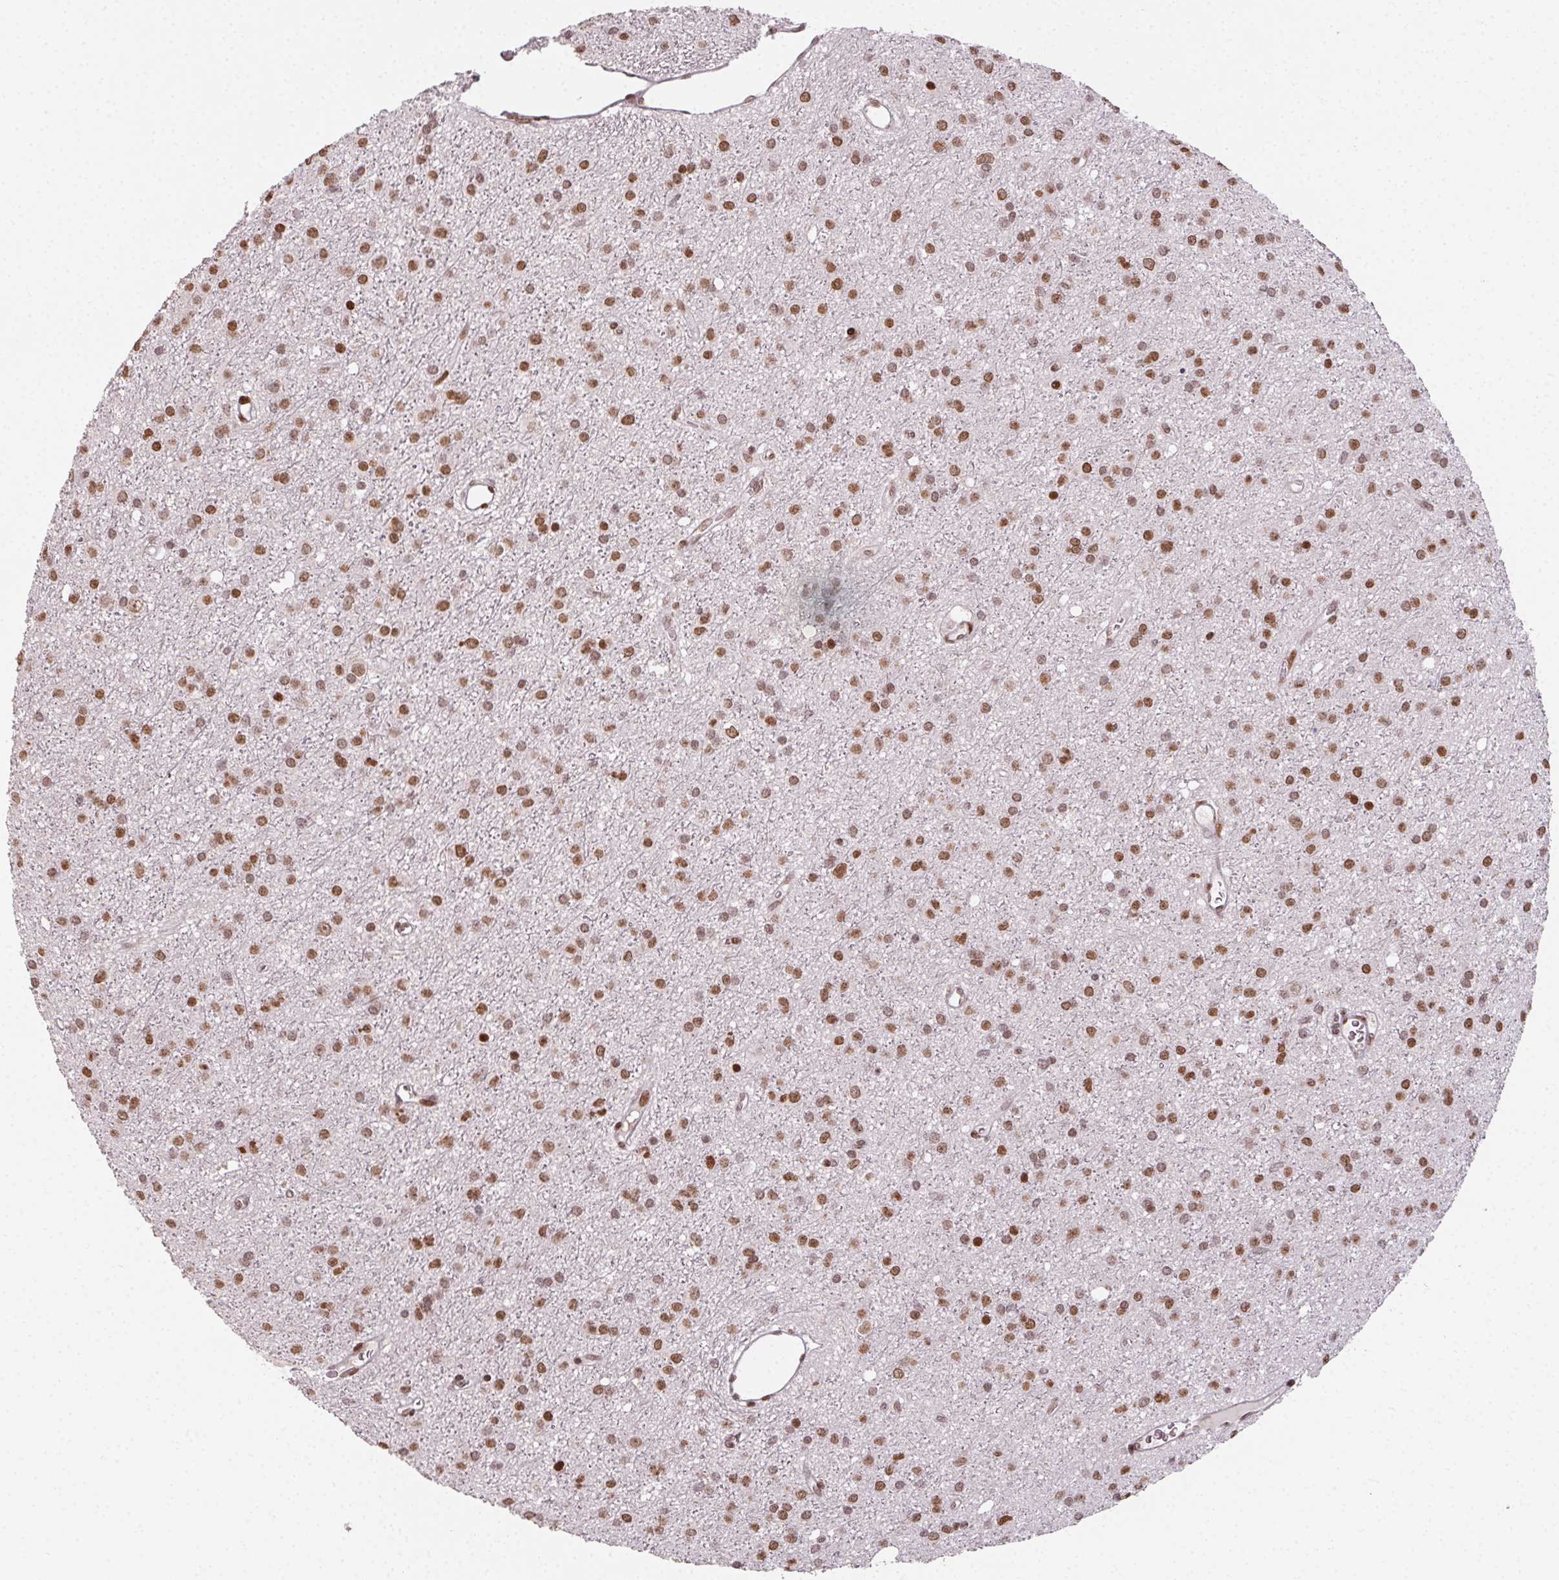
{"staining": {"intensity": "moderate", "quantity": ">75%", "location": "nuclear"}, "tissue": "glioma", "cell_type": "Tumor cells", "image_type": "cancer", "snomed": [{"axis": "morphology", "description": "Glioma, malignant, Low grade"}, {"axis": "topography", "description": "Brain"}], "caption": "Immunohistochemistry (IHC) (DAB (3,3'-diaminobenzidine)) staining of human glioma shows moderate nuclear protein expression in approximately >75% of tumor cells.", "gene": "KMT2A", "patient": {"sex": "male", "age": 27}}